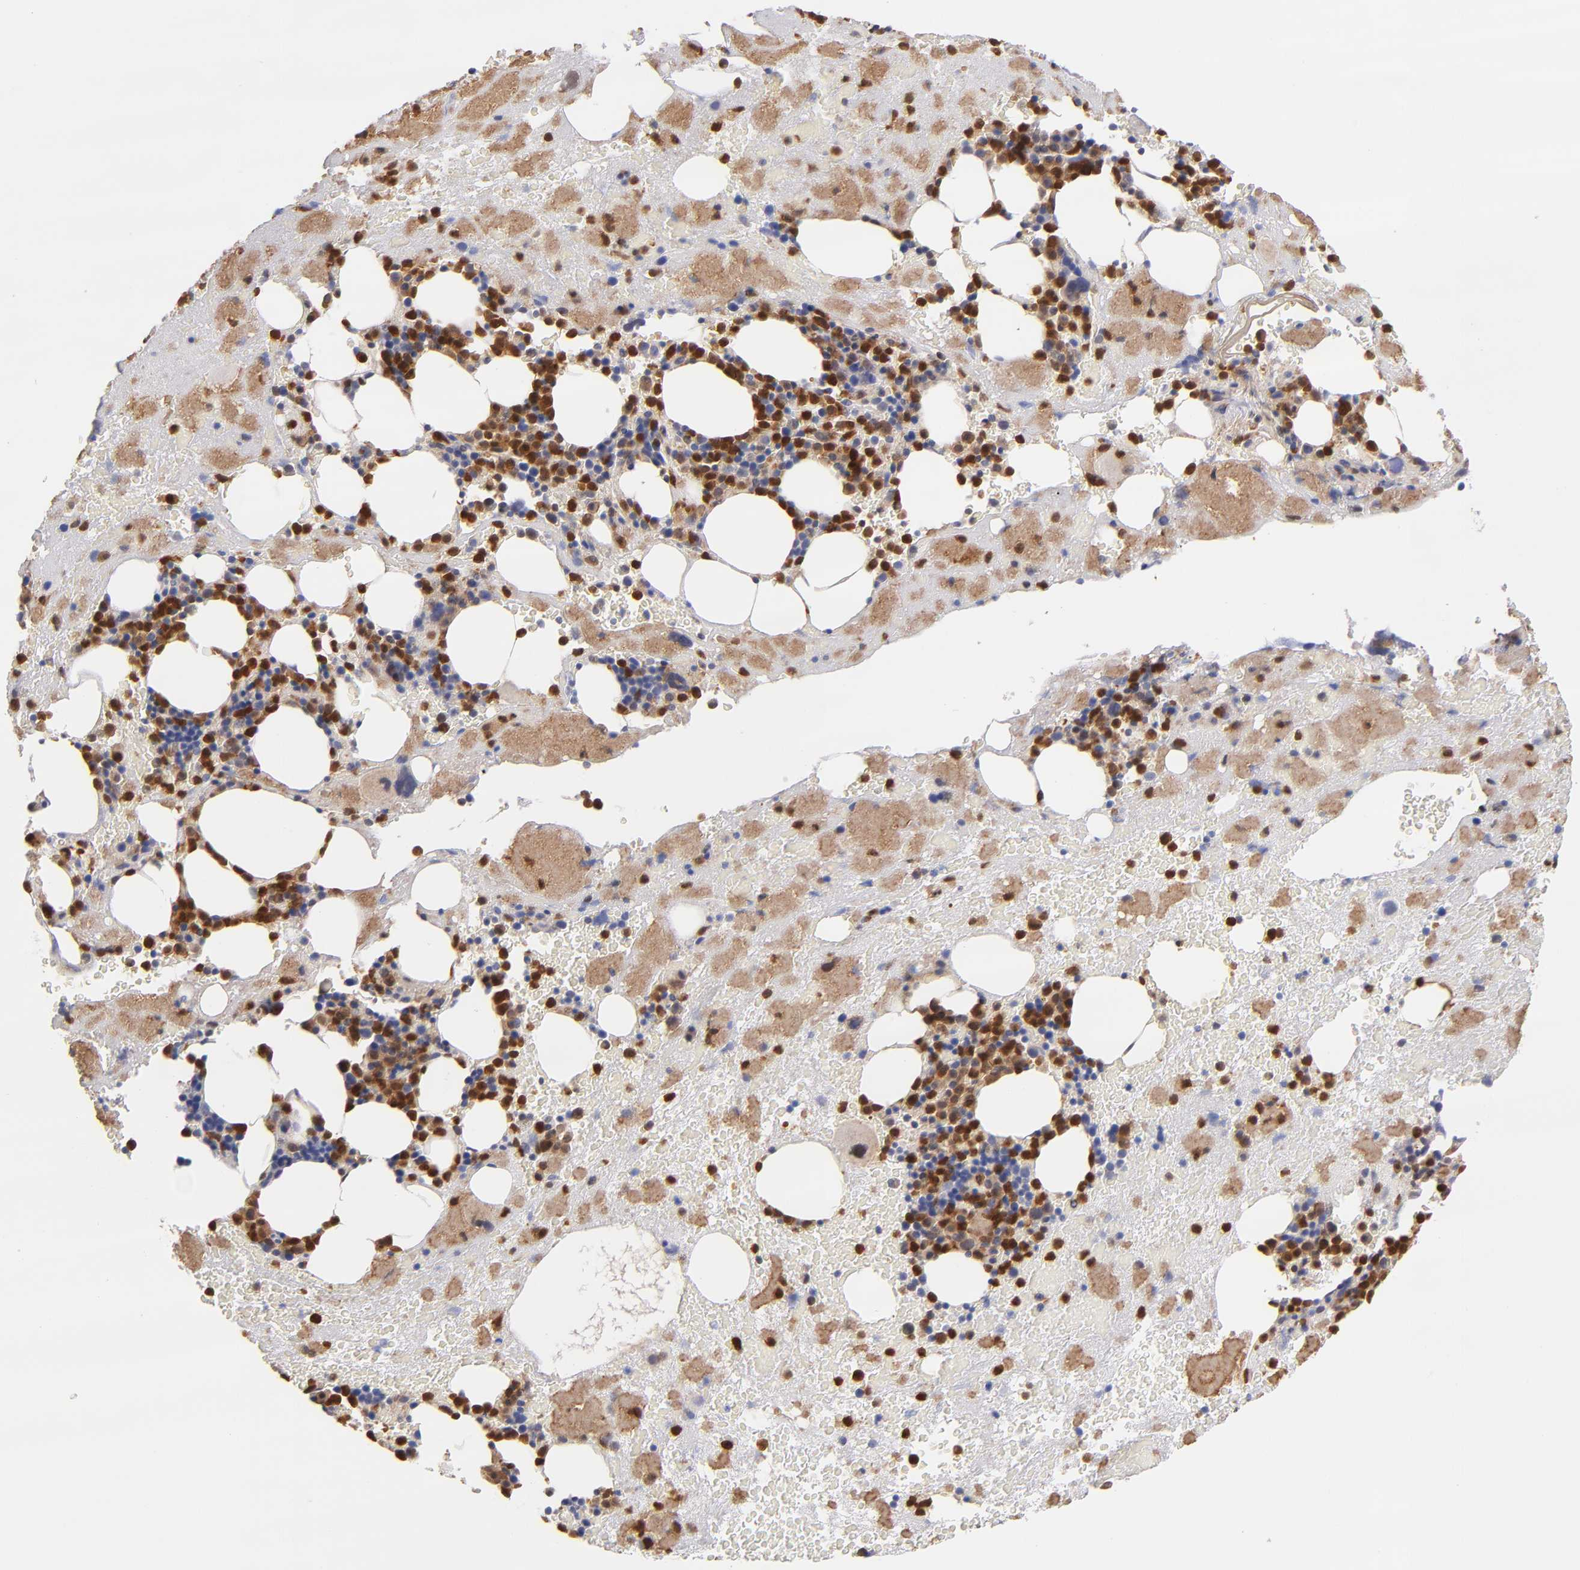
{"staining": {"intensity": "strong", "quantity": "25%-75%", "location": "cytoplasmic/membranous,nuclear"}, "tissue": "bone marrow", "cell_type": "Hematopoietic cells", "image_type": "normal", "snomed": [{"axis": "morphology", "description": "Normal tissue, NOS"}, {"axis": "topography", "description": "Bone marrow"}], "caption": "DAB (3,3'-diaminobenzidine) immunohistochemical staining of normal human bone marrow shows strong cytoplasmic/membranous,nuclear protein expression in about 25%-75% of hematopoietic cells.", "gene": "PRKCD", "patient": {"sex": "male", "age": 76}}